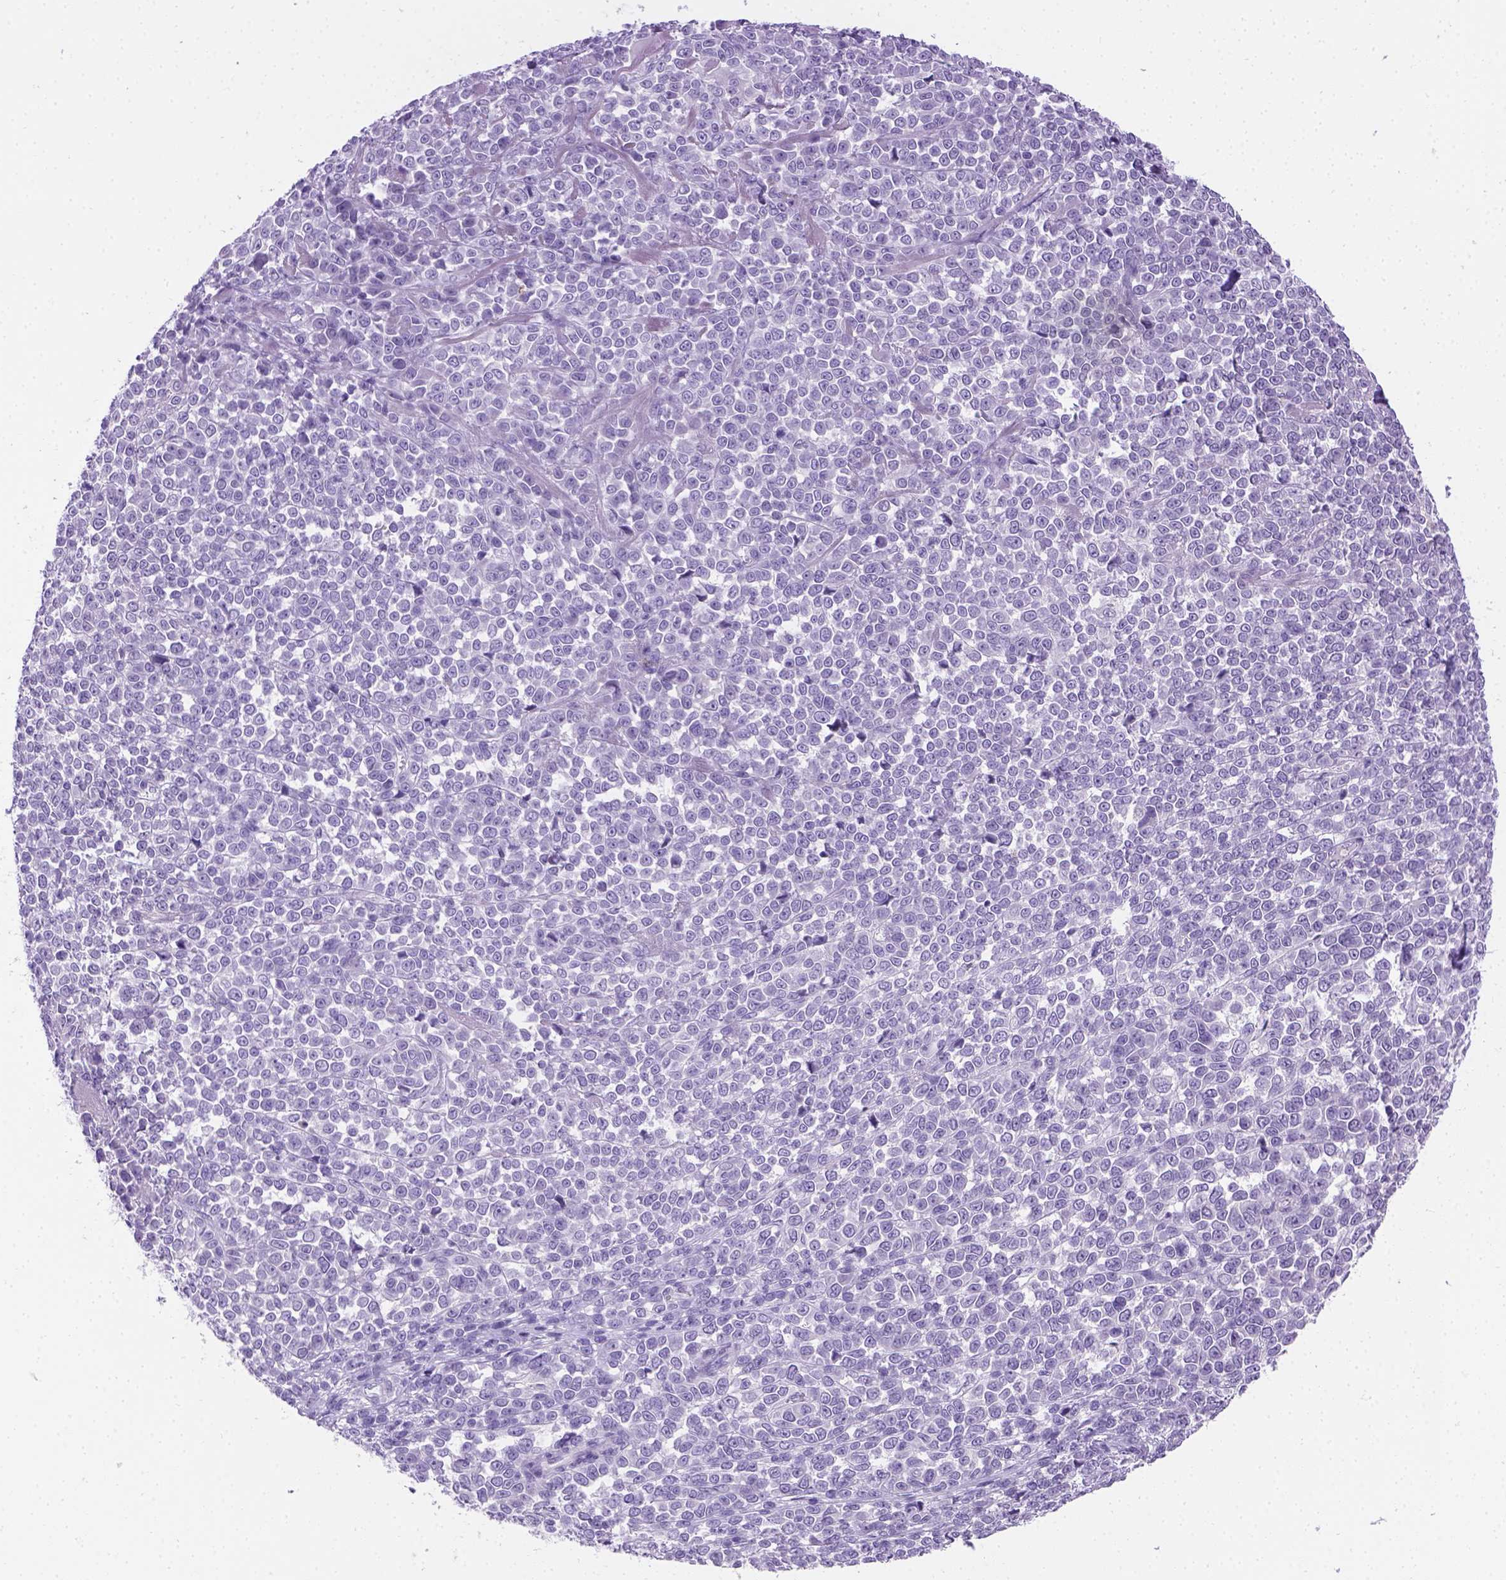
{"staining": {"intensity": "negative", "quantity": "none", "location": "none"}, "tissue": "melanoma", "cell_type": "Tumor cells", "image_type": "cancer", "snomed": [{"axis": "morphology", "description": "Malignant melanoma, NOS"}, {"axis": "topography", "description": "Skin"}], "caption": "Immunohistochemistry (IHC) of human malignant melanoma exhibits no expression in tumor cells.", "gene": "TMEM38A", "patient": {"sex": "female", "age": 95}}